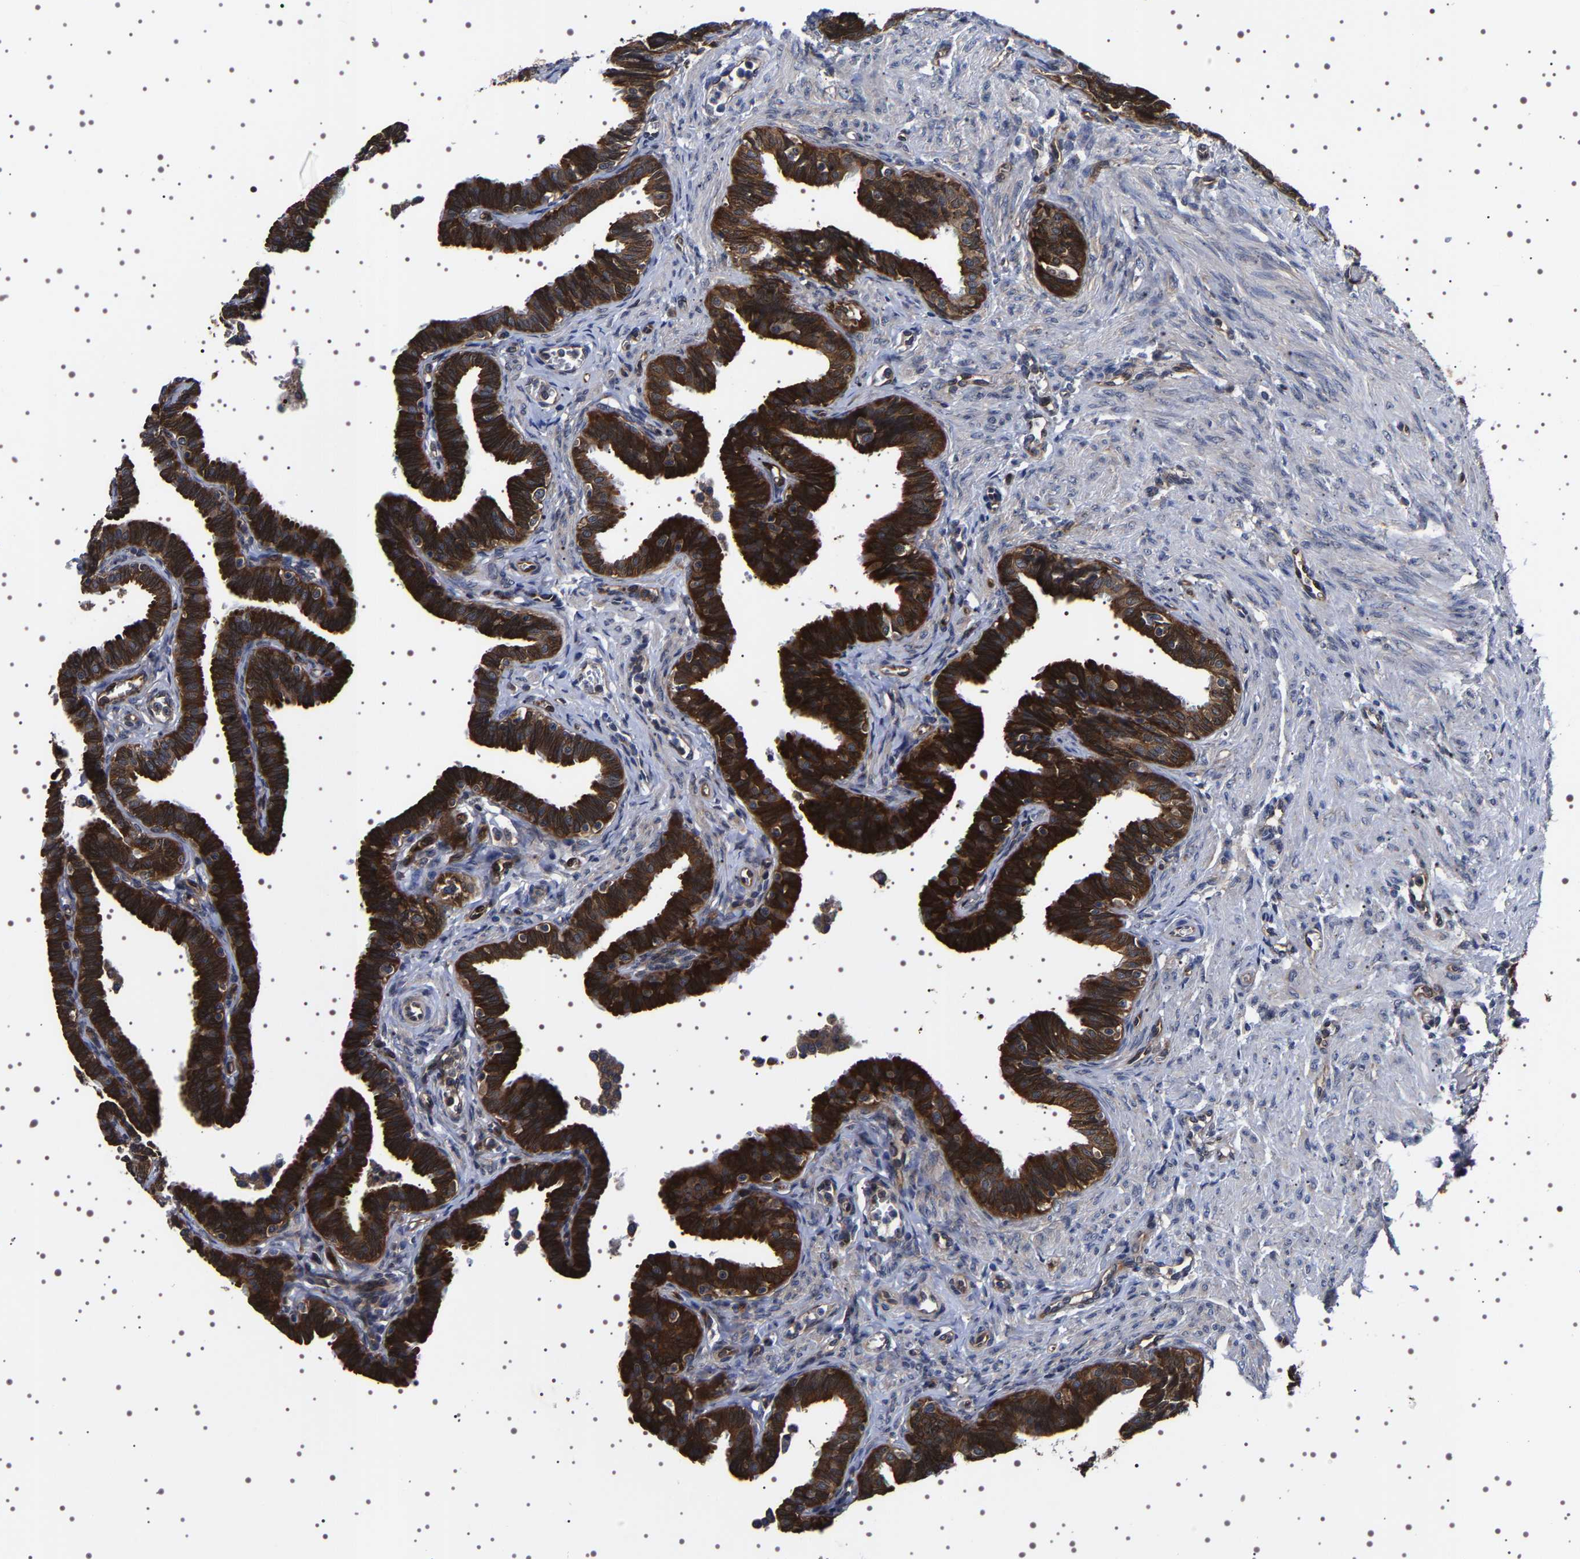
{"staining": {"intensity": "strong", "quantity": ">75%", "location": "cytoplasmic/membranous"}, "tissue": "fallopian tube", "cell_type": "Glandular cells", "image_type": "normal", "snomed": [{"axis": "morphology", "description": "Normal tissue, NOS"}, {"axis": "topography", "description": "Fallopian tube"}, {"axis": "topography", "description": "Ovary"}], "caption": "Normal fallopian tube exhibits strong cytoplasmic/membranous expression in about >75% of glandular cells, visualized by immunohistochemistry. (Brightfield microscopy of DAB IHC at high magnification).", "gene": "DARS1", "patient": {"sex": "female", "age": 23}}